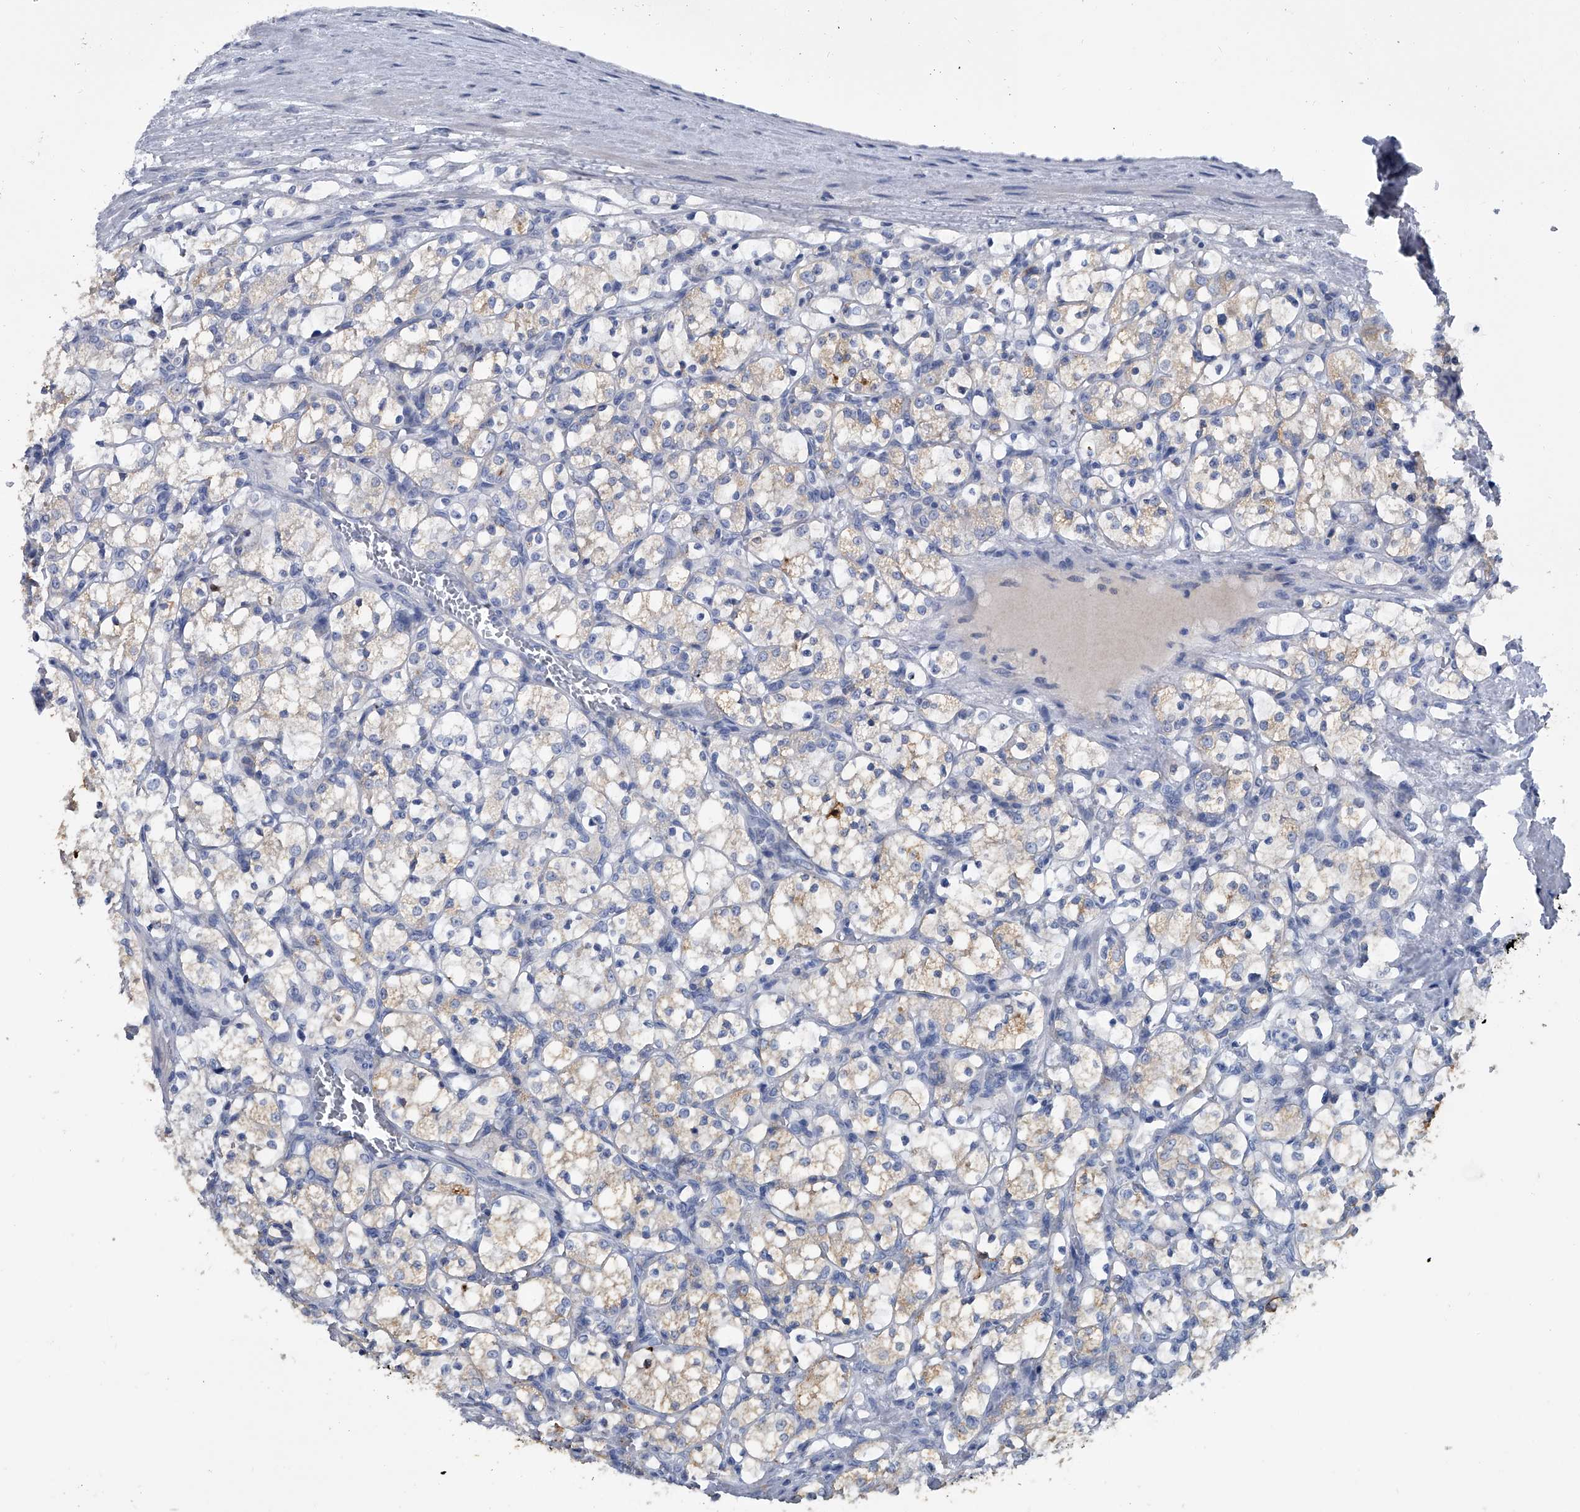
{"staining": {"intensity": "weak", "quantity": "25%-75%", "location": "cytoplasmic/membranous"}, "tissue": "renal cancer", "cell_type": "Tumor cells", "image_type": "cancer", "snomed": [{"axis": "morphology", "description": "Adenocarcinoma, NOS"}, {"axis": "topography", "description": "Kidney"}], "caption": "Brown immunohistochemical staining in human adenocarcinoma (renal) shows weak cytoplasmic/membranous staining in about 25%-75% of tumor cells.", "gene": "SPP1", "patient": {"sex": "female", "age": 69}}